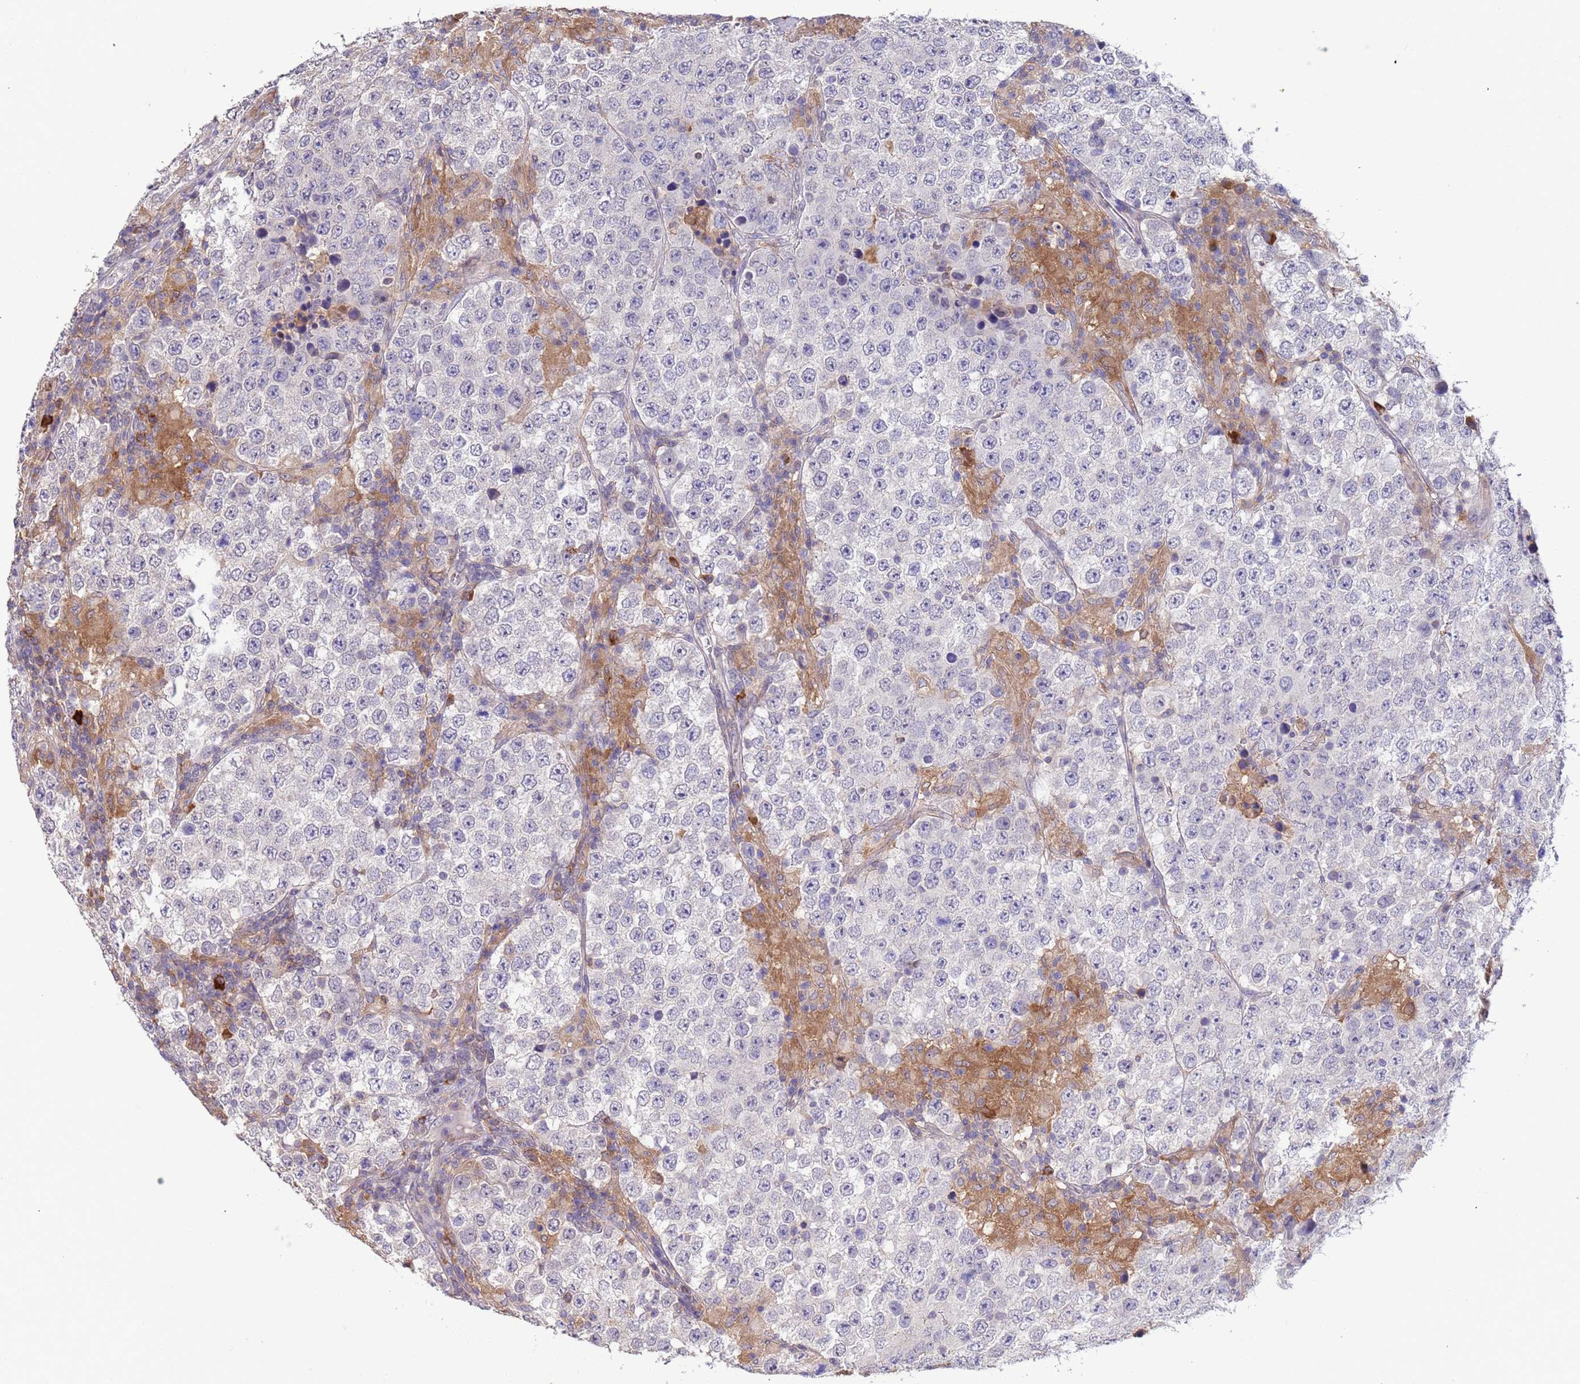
{"staining": {"intensity": "negative", "quantity": "none", "location": "none"}, "tissue": "testis cancer", "cell_type": "Tumor cells", "image_type": "cancer", "snomed": [{"axis": "morphology", "description": "Normal tissue, NOS"}, {"axis": "morphology", "description": "Urothelial carcinoma, High grade"}, {"axis": "morphology", "description": "Seminoma, NOS"}, {"axis": "morphology", "description": "Carcinoma, Embryonal, NOS"}, {"axis": "topography", "description": "Urinary bladder"}, {"axis": "topography", "description": "Testis"}], "caption": "Tumor cells are negative for brown protein staining in testis cancer (embryonal carcinoma). (DAB immunohistochemistry with hematoxylin counter stain).", "gene": "AMPD3", "patient": {"sex": "male", "age": 41}}